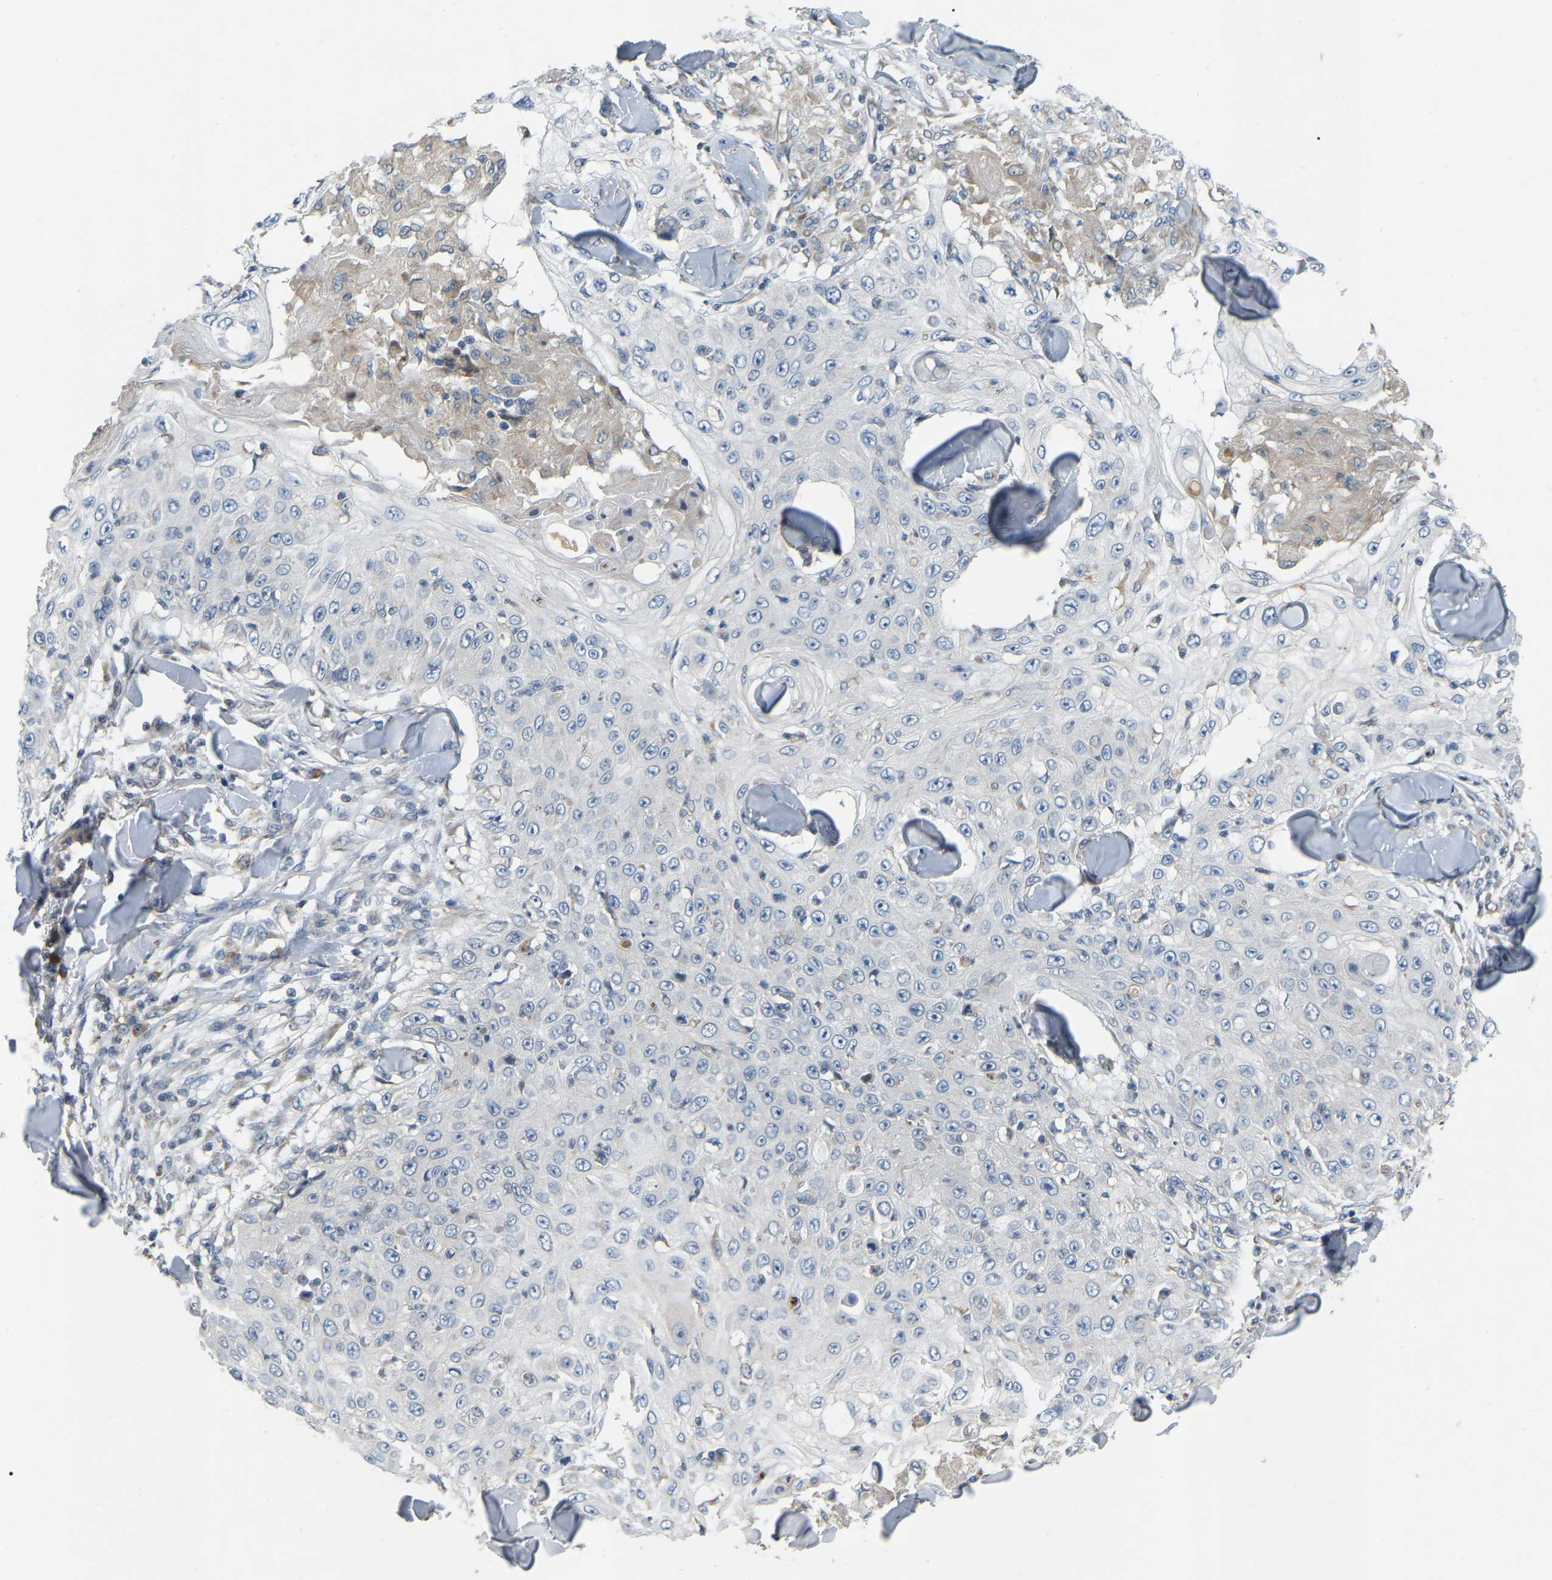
{"staining": {"intensity": "negative", "quantity": "none", "location": "none"}, "tissue": "skin cancer", "cell_type": "Tumor cells", "image_type": "cancer", "snomed": [{"axis": "morphology", "description": "Squamous cell carcinoma, NOS"}, {"axis": "topography", "description": "Skin"}], "caption": "Immunohistochemistry image of skin cancer stained for a protein (brown), which exhibits no positivity in tumor cells.", "gene": "PARL", "patient": {"sex": "male", "age": 86}}